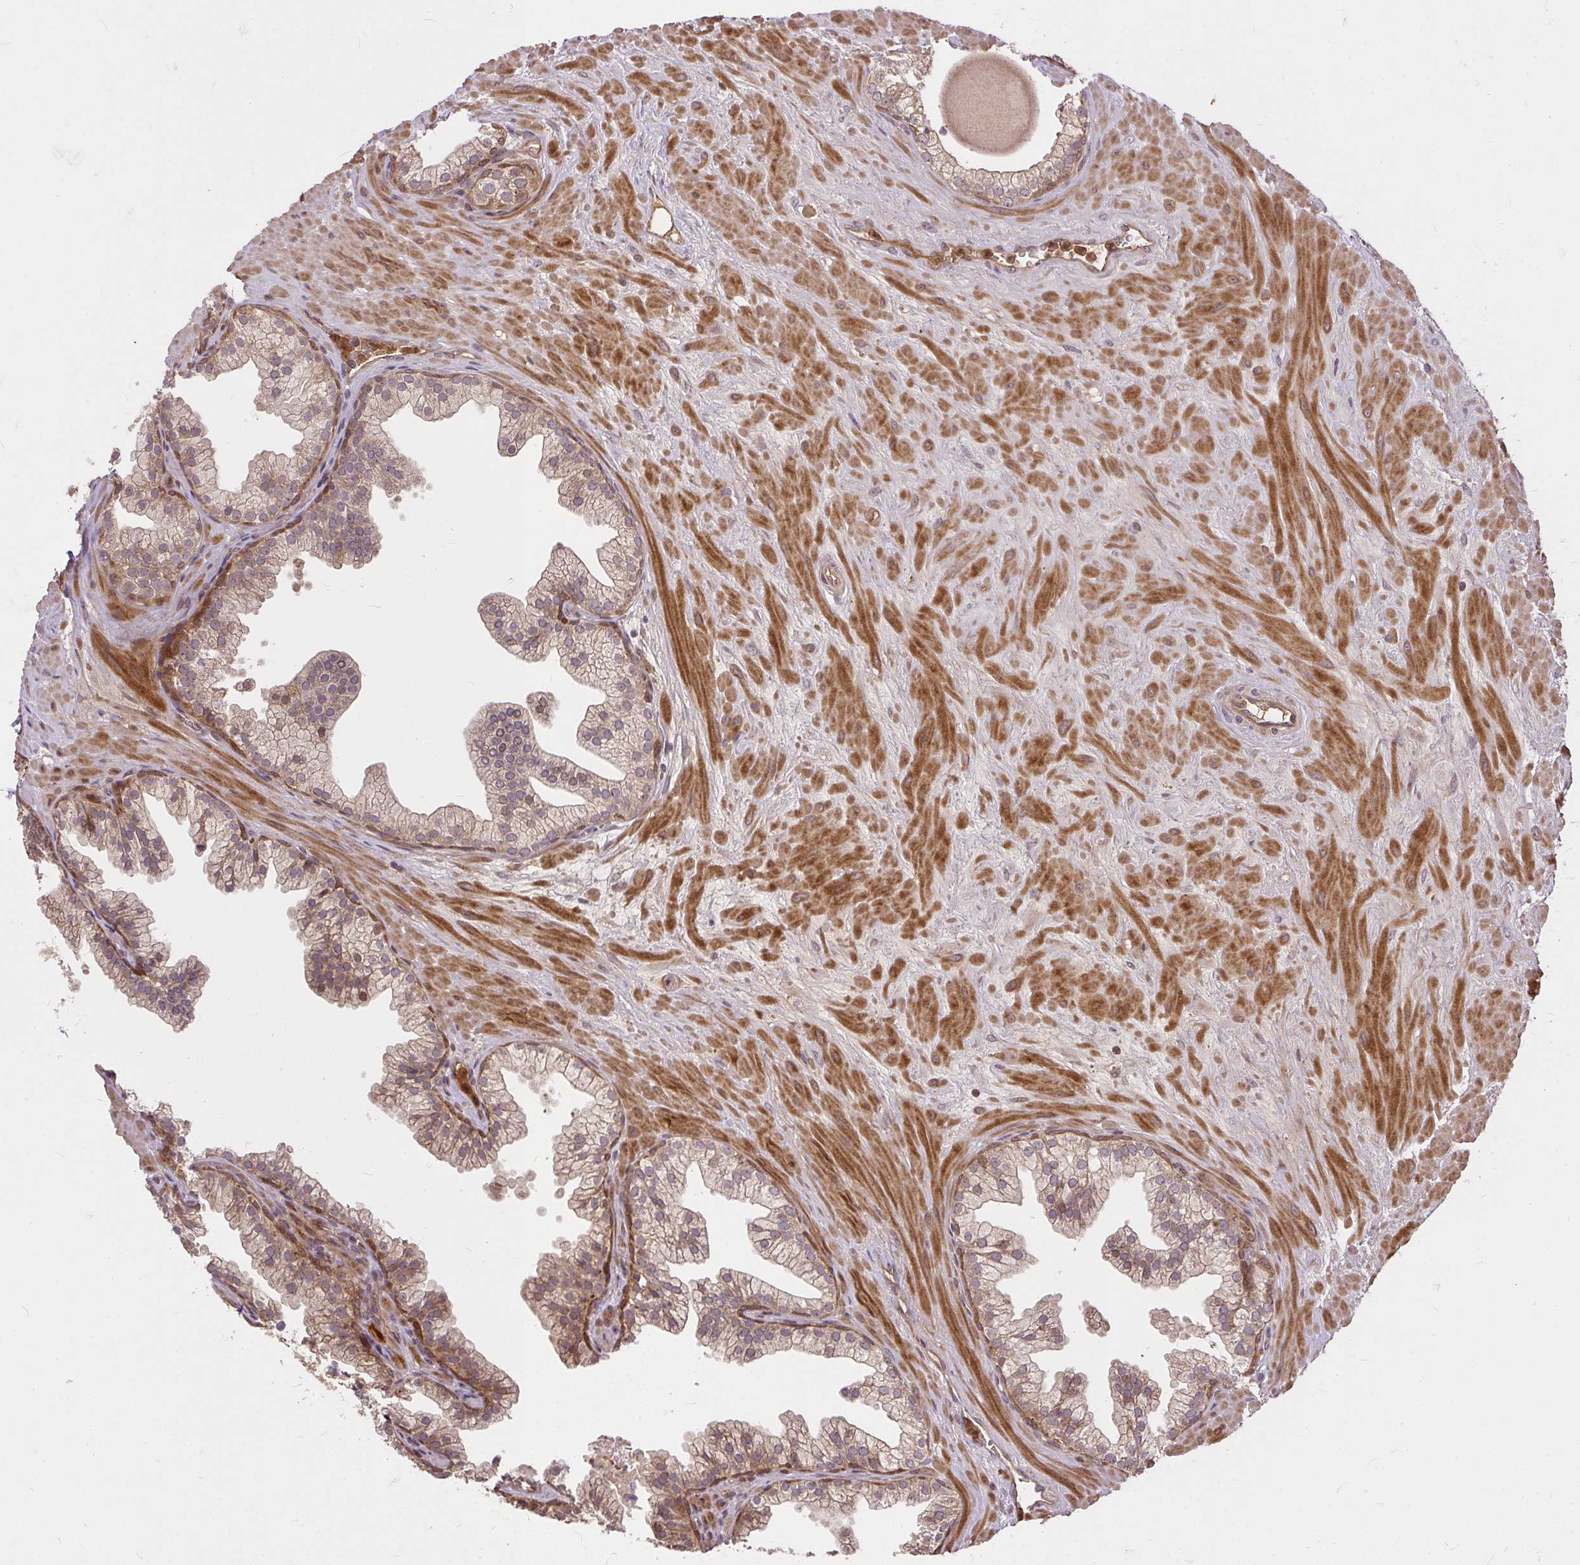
{"staining": {"intensity": "weak", "quantity": ">75%", "location": "cytoplasmic/membranous,nuclear"}, "tissue": "prostate", "cell_type": "Glandular cells", "image_type": "normal", "snomed": [{"axis": "morphology", "description": "Normal tissue, NOS"}, {"axis": "topography", "description": "Prostate"}, {"axis": "topography", "description": "Peripheral nerve tissue"}], "caption": "A brown stain highlights weak cytoplasmic/membranous,nuclear expression of a protein in glandular cells of normal prostate.", "gene": "AP5S1", "patient": {"sex": "male", "age": 61}}